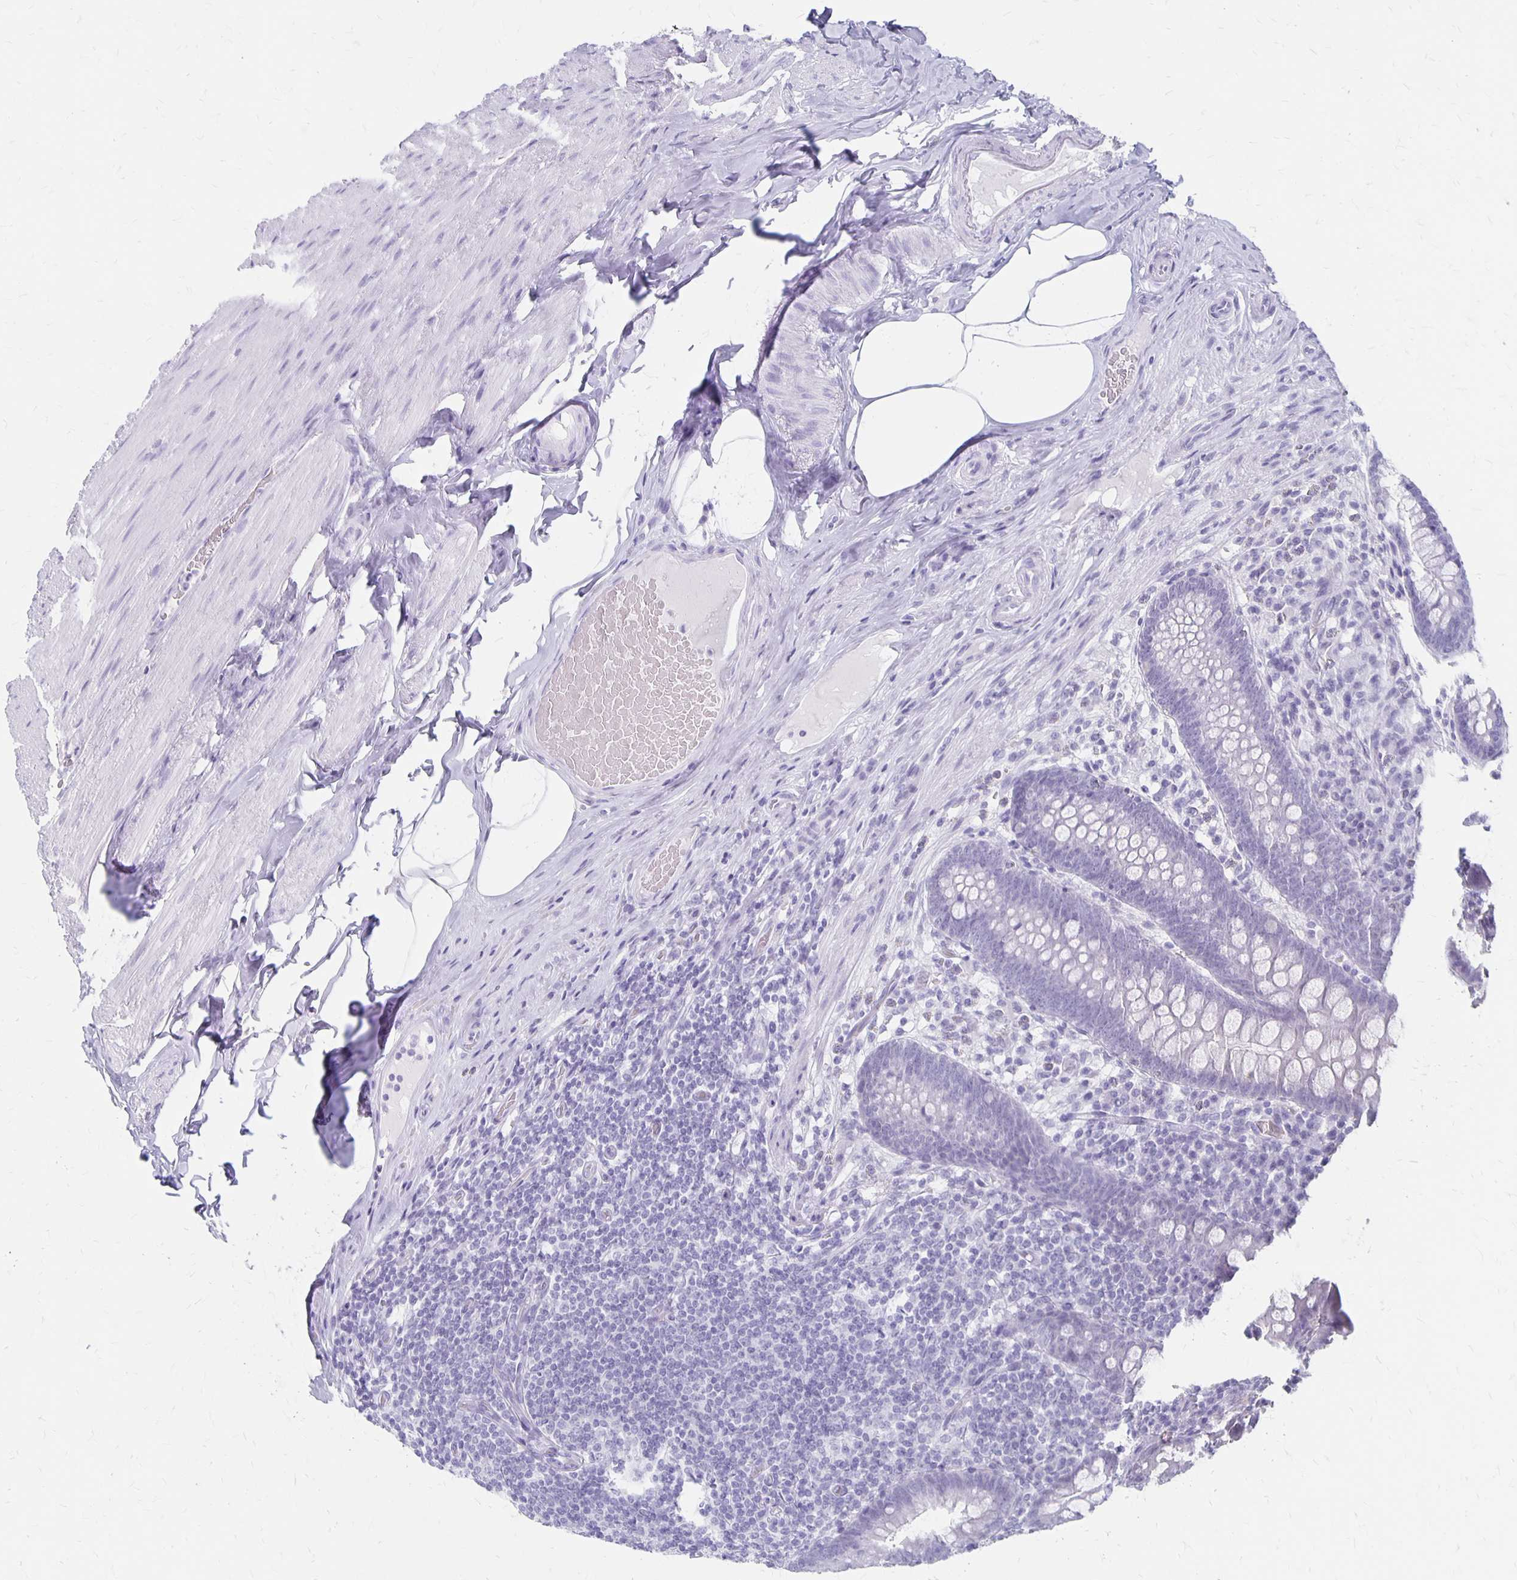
{"staining": {"intensity": "negative", "quantity": "none", "location": "none"}, "tissue": "appendix", "cell_type": "Glandular cells", "image_type": "normal", "snomed": [{"axis": "morphology", "description": "Normal tissue, NOS"}, {"axis": "topography", "description": "Appendix"}], "caption": "Glandular cells are negative for protein expression in normal human appendix. (DAB immunohistochemistry with hematoxylin counter stain).", "gene": "MAGEC2", "patient": {"sex": "male", "age": 71}}